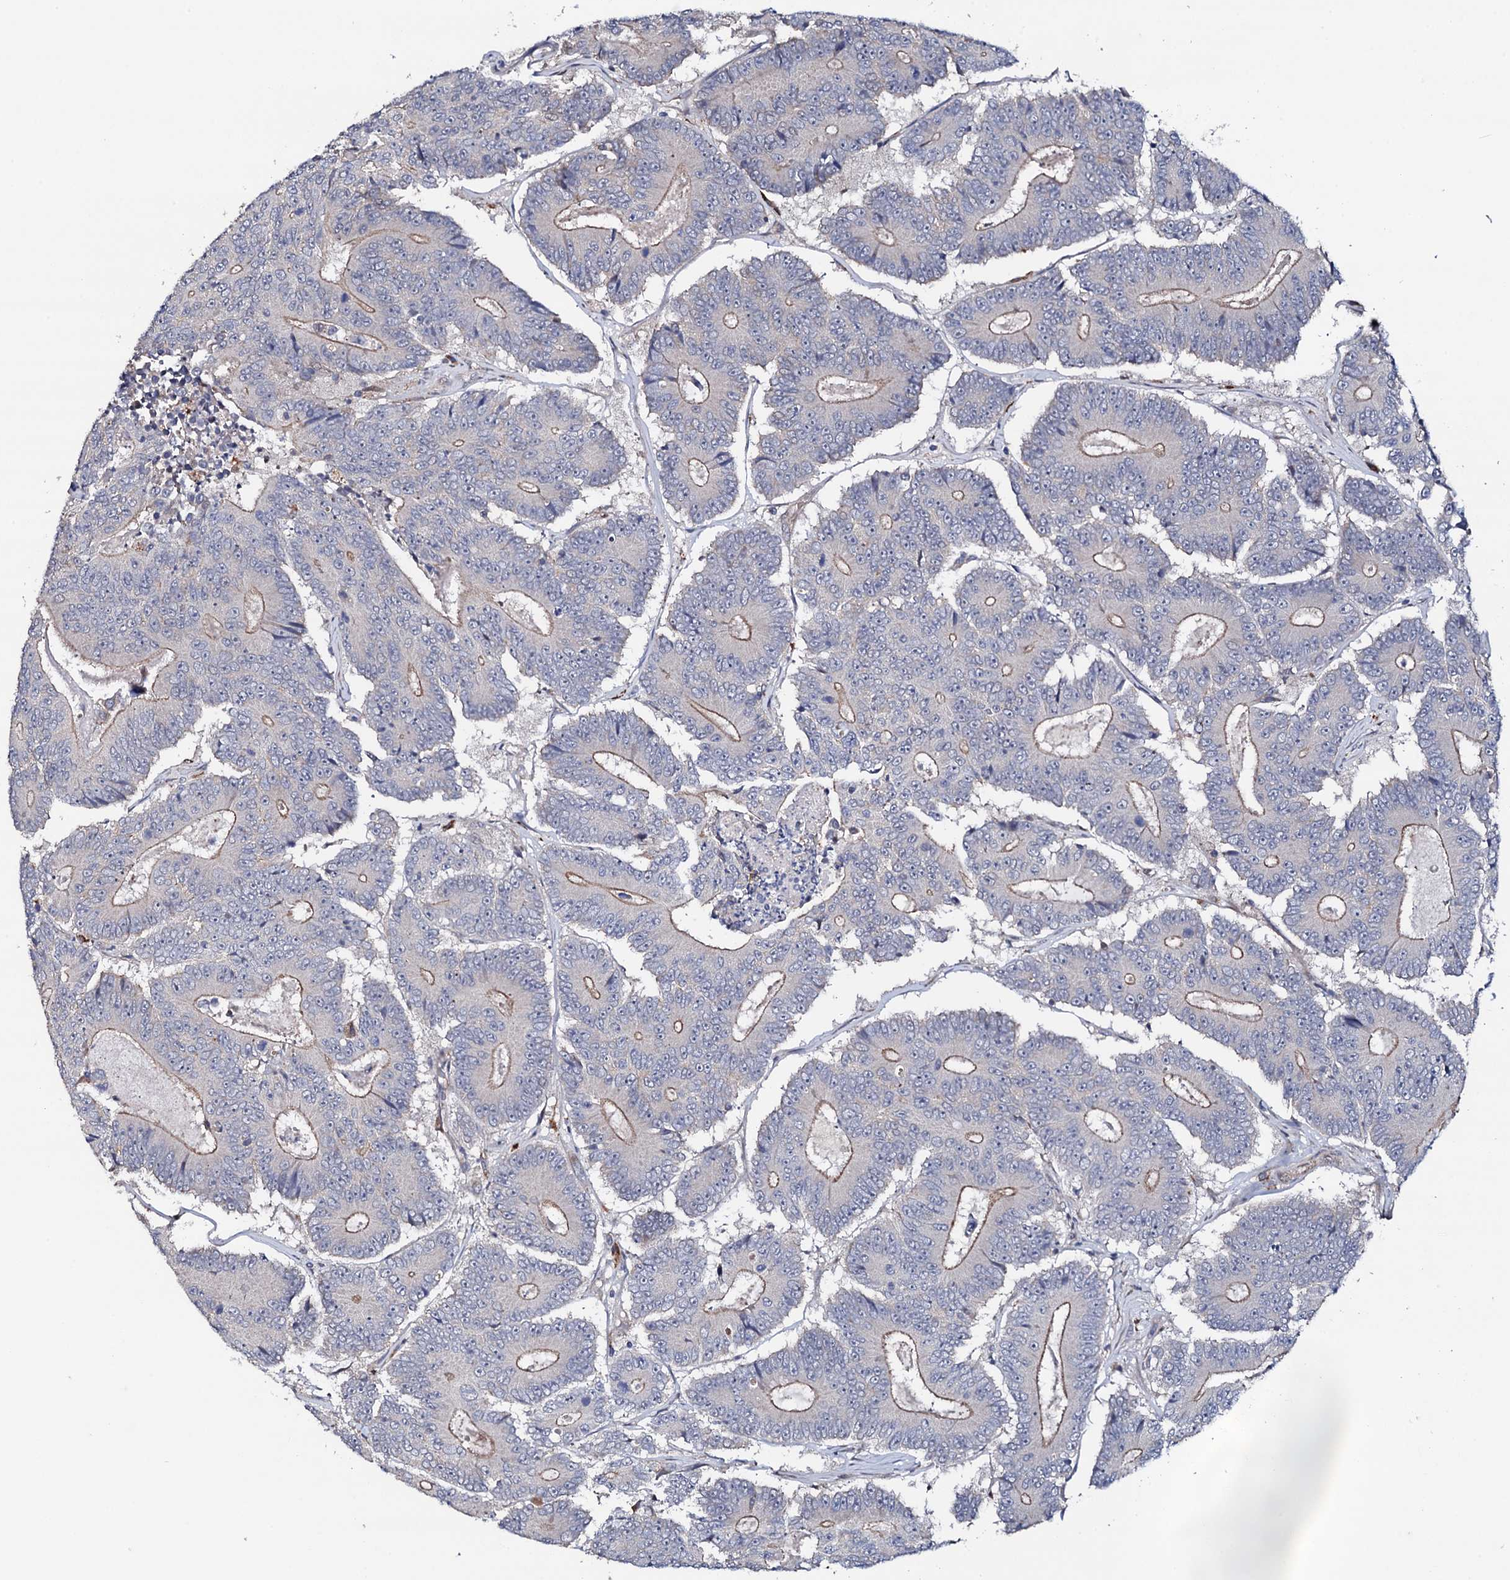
{"staining": {"intensity": "moderate", "quantity": "<25%", "location": "cytoplasmic/membranous"}, "tissue": "colorectal cancer", "cell_type": "Tumor cells", "image_type": "cancer", "snomed": [{"axis": "morphology", "description": "Adenocarcinoma, NOS"}, {"axis": "topography", "description": "Colon"}], "caption": "Adenocarcinoma (colorectal) stained with DAB immunohistochemistry (IHC) exhibits low levels of moderate cytoplasmic/membranous expression in about <25% of tumor cells.", "gene": "CIAO2A", "patient": {"sex": "male", "age": 83}}